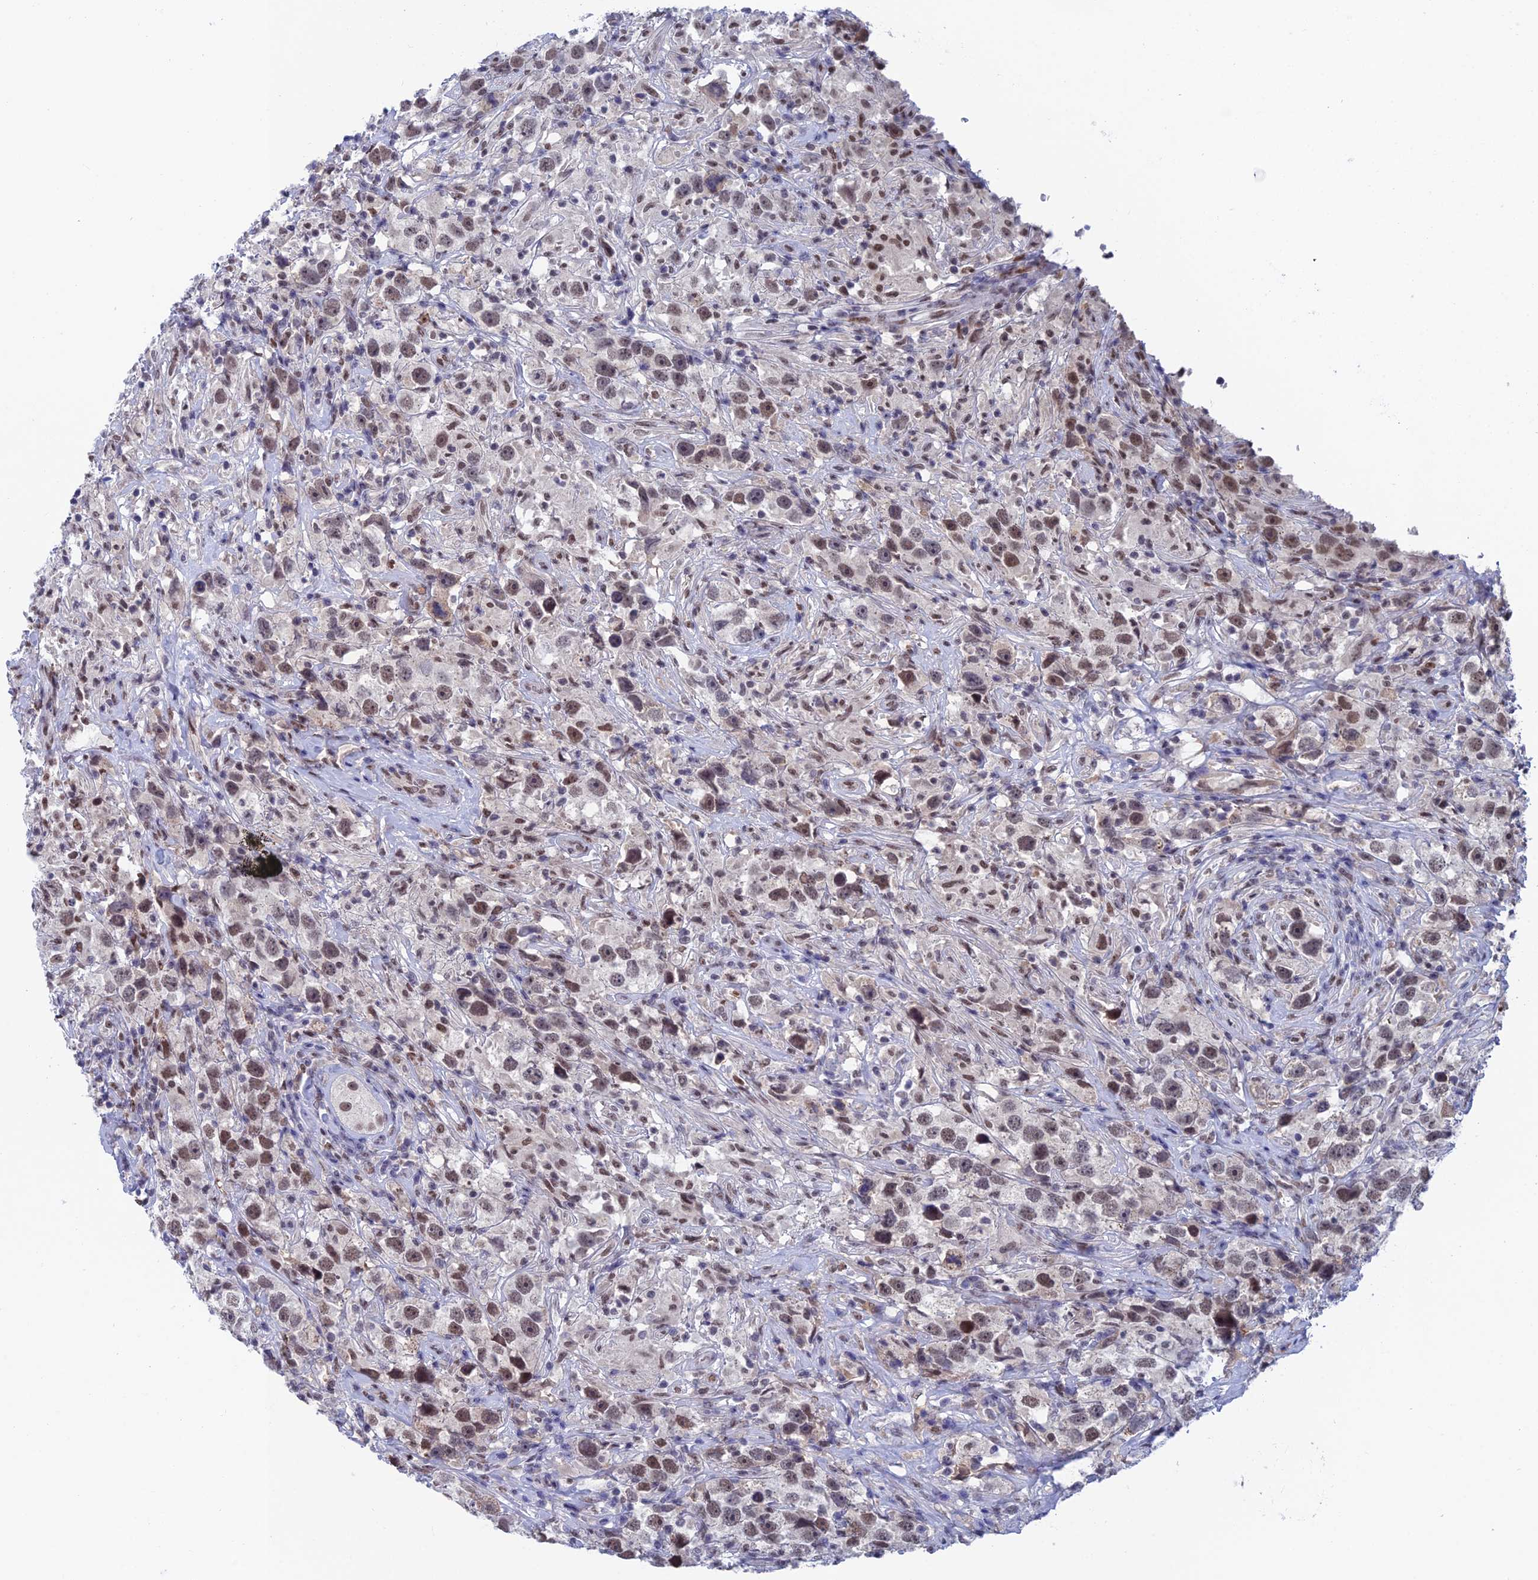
{"staining": {"intensity": "moderate", "quantity": ">75%", "location": "nuclear"}, "tissue": "testis cancer", "cell_type": "Tumor cells", "image_type": "cancer", "snomed": [{"axis": "morphology", "description": "Seminoma, NOS"}, {"axis": "topography", "description": "Testis"}], "caption": "The micrograph reveals immunohistochemical staining of seminoma (testis). There is moderate nuclear positivity is seen in about >75% of tumor cells.", "gene": "NABP2", "patient": {"sex": "male", "age": 49}}